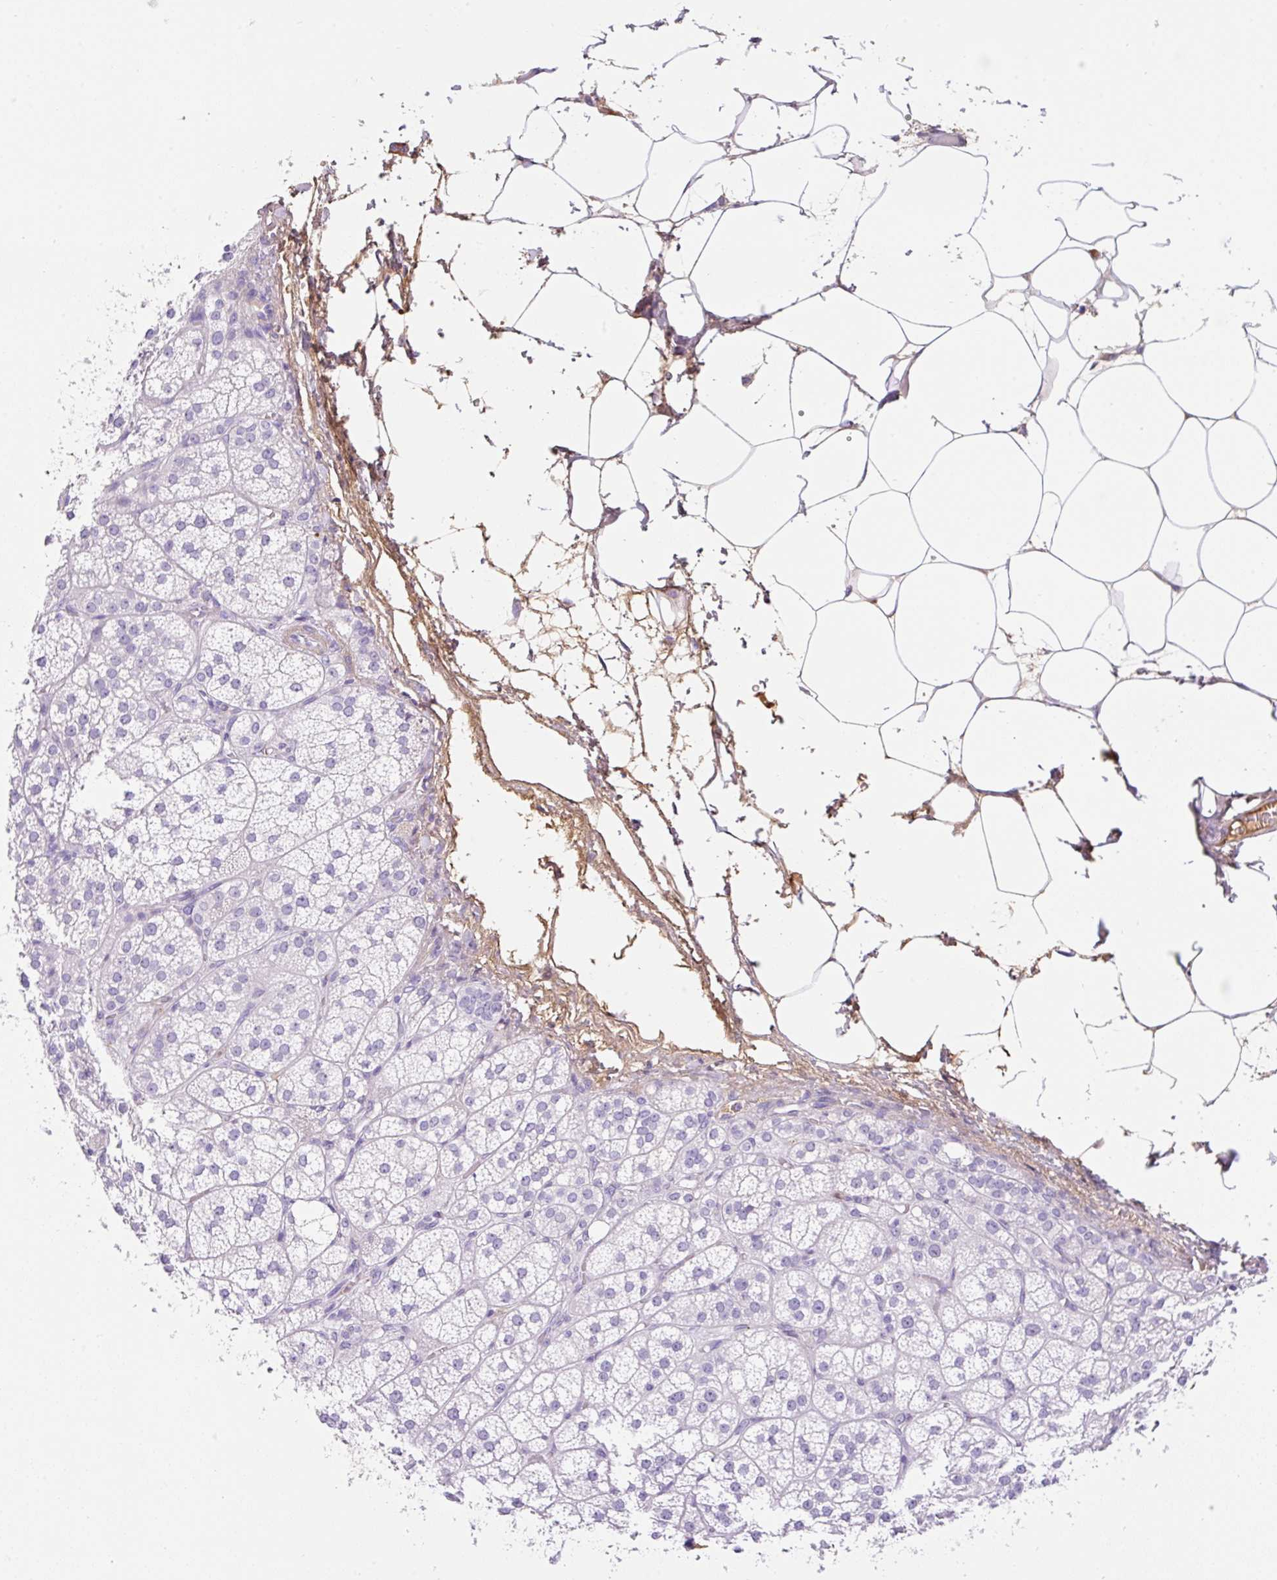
{"staining": {"intensity": "negative", "quantity": "none", "location": "none"}, "tissue": "adrenal gland", "cell_type": "Glandular cells", "image_type": "normal", "snomed": [{"axis": "morphology", "description": "Normal tissue, NOS"}, {"axis": "topography", "description": "Adrenal gland"}], "caption": "A micrograph of adrenal gland stained for a protein demonstrates no brown staining in glandular cells.", "gene": "TDRD15", "patient": {"sex": "female", "age": 60}}